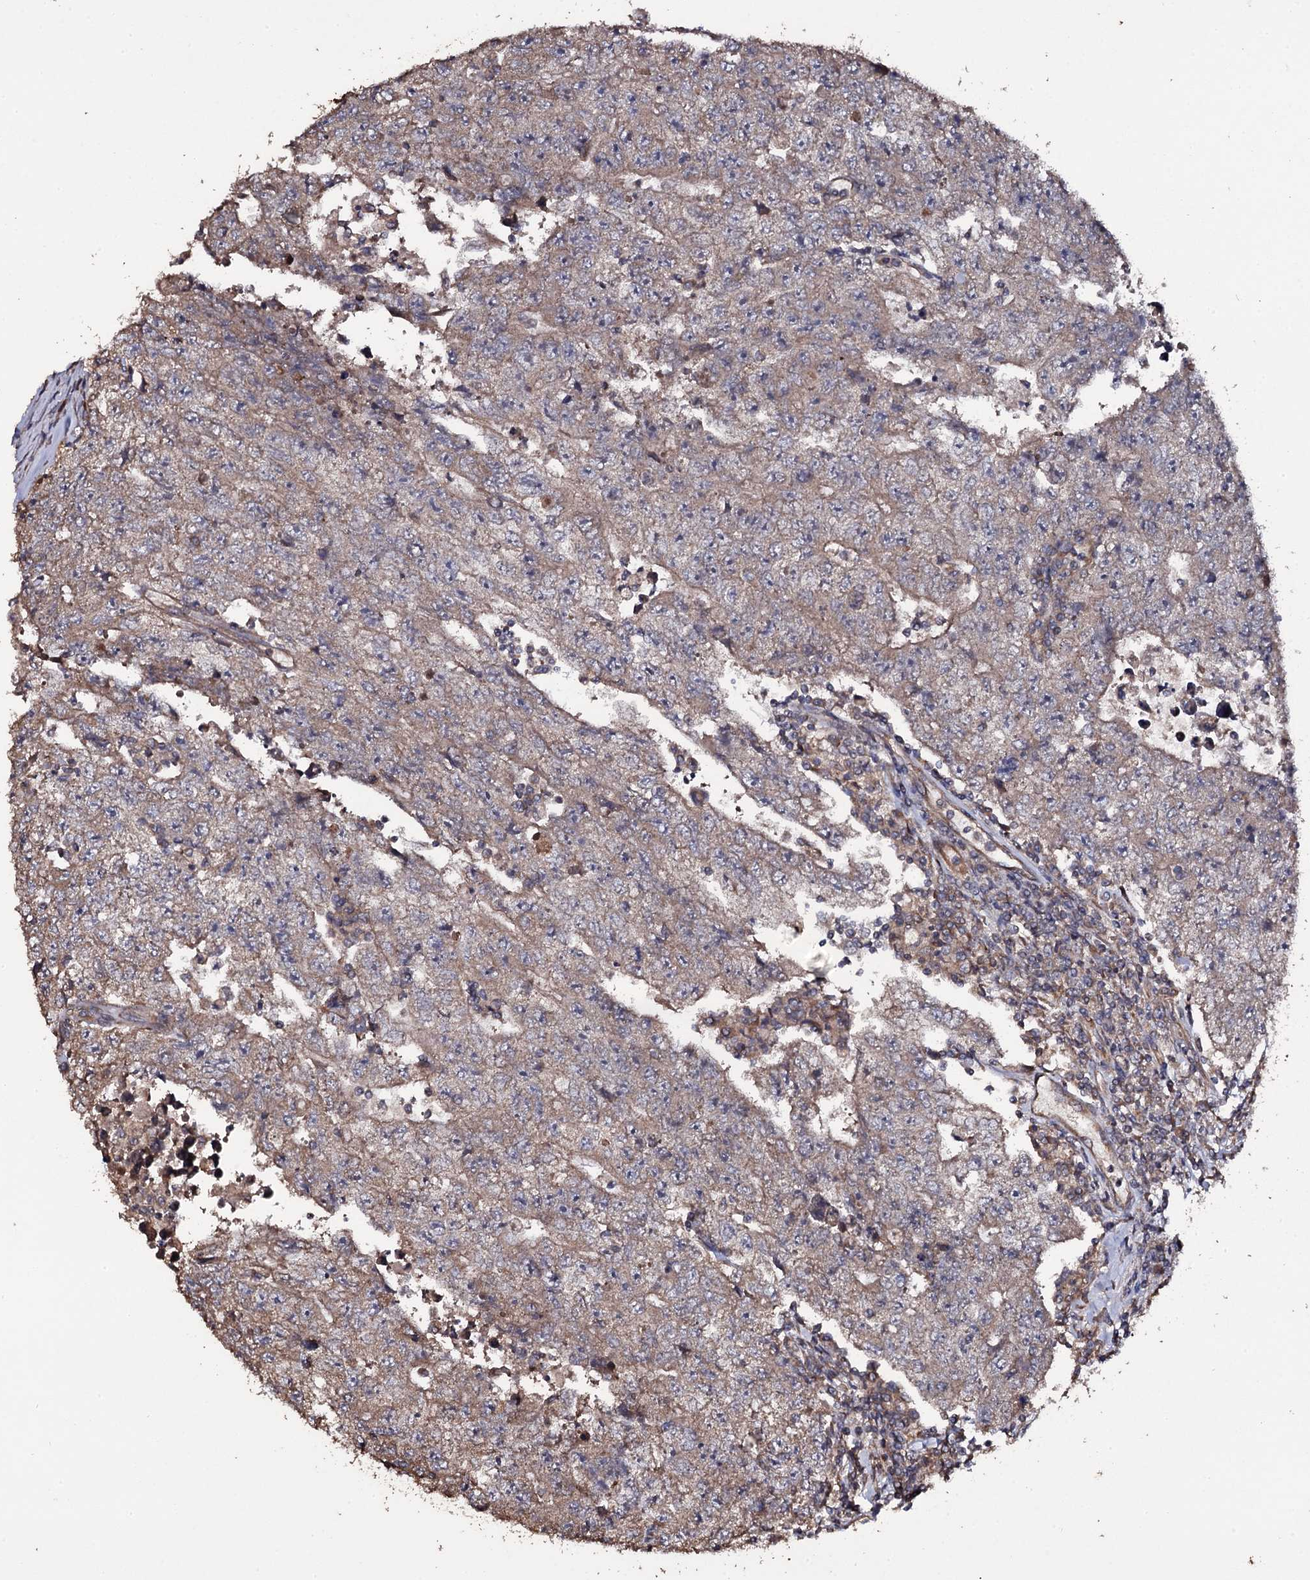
{"staining": {"intensity": "weak", "quantity": "25%-75%", "location": "cytoplasmic/membranous"}, "tissue": "testis cancer", "cell_type": "Tumor cells", "image_type": "cancer", "snomed": [{"axis": "morphology", "description": "Carcinoma, Embryonal, NOS"}, {"axis": "topography", "description": "Testis"}], "caption": "Testis cancer (embryonal carcinoma) stained with IHC exhibits weak cytoplasmic/membranous staining in approximately 25%-75% of tumor cells. Using DAB (brown) and hematoxylin (blue) stains, captured at high magnification using brightfield microscopy.", "gene": "TTC23", "patient": {"sex": "male", "age": 17}}